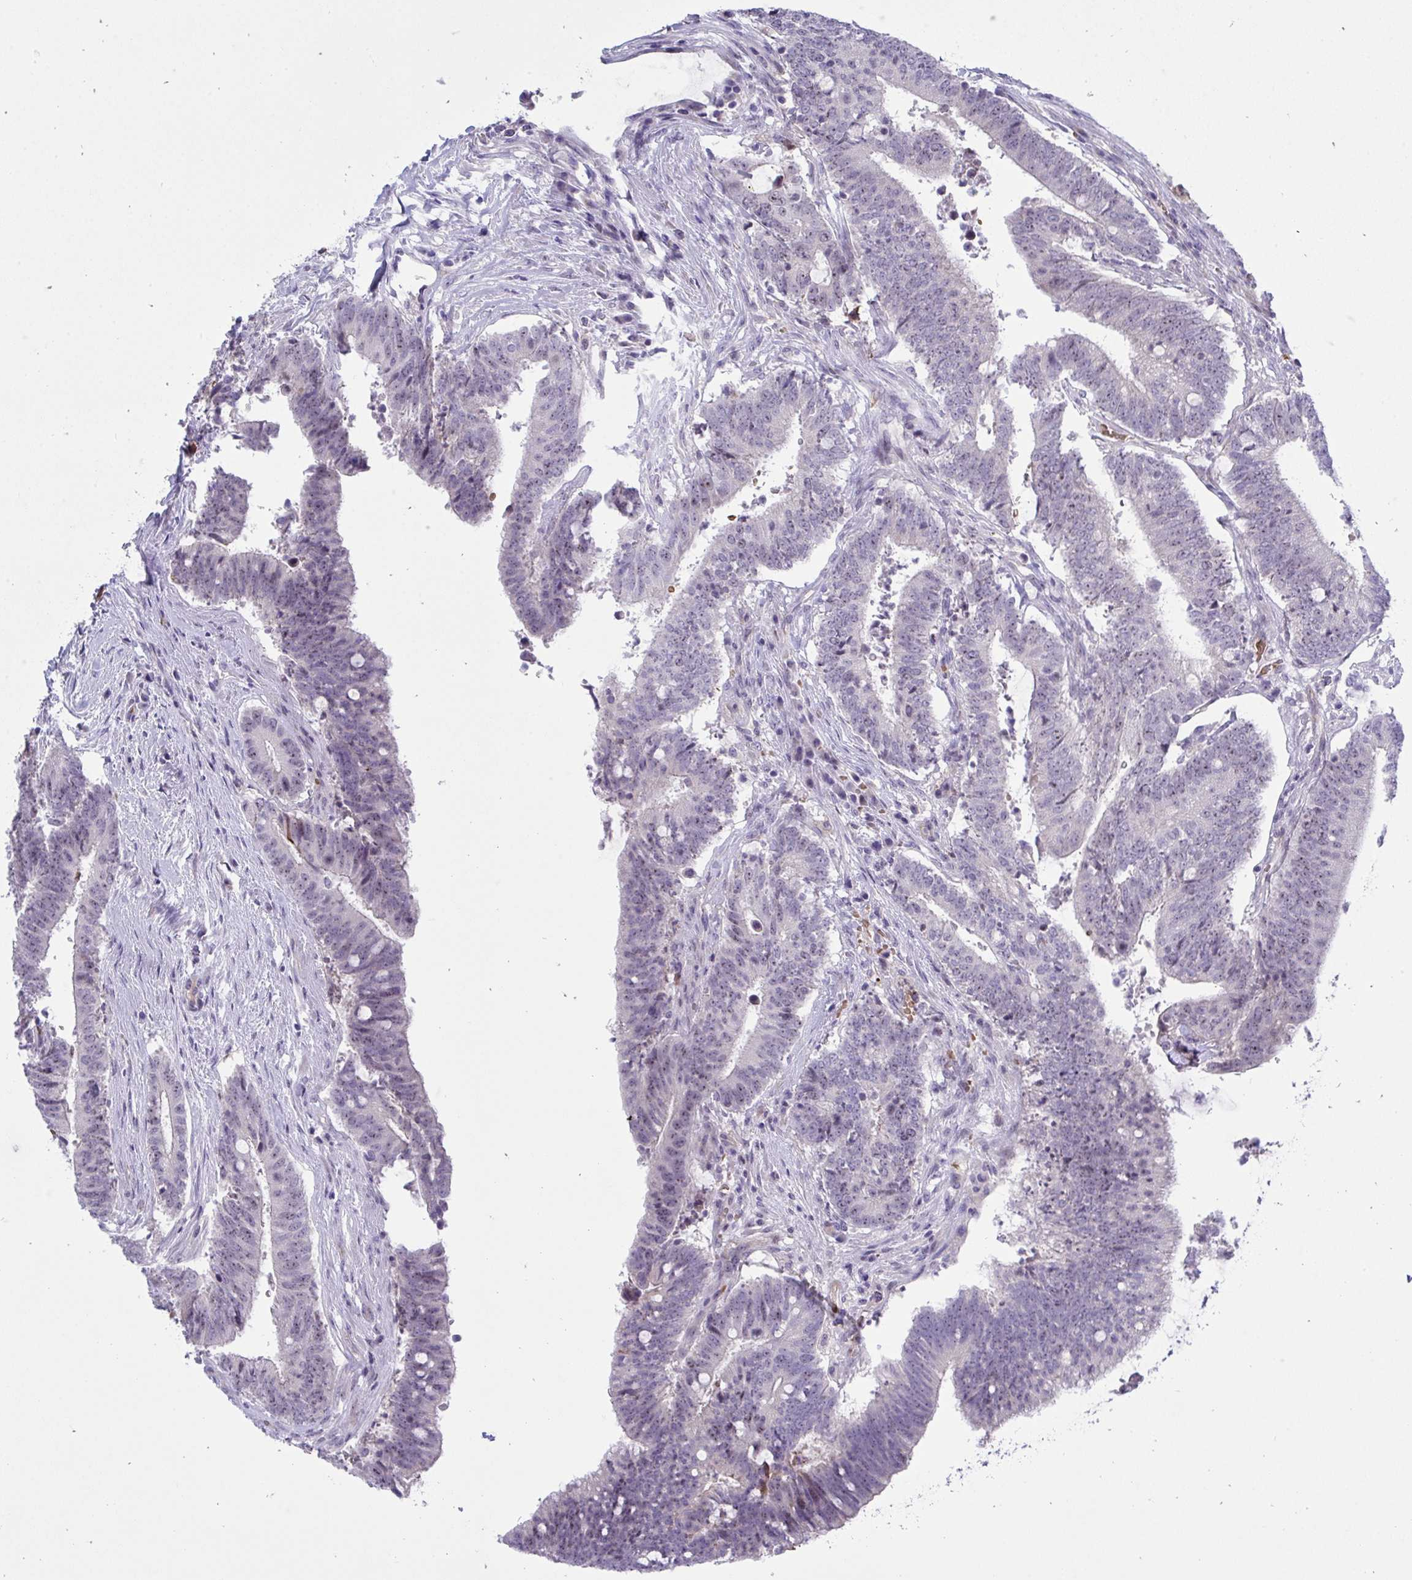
{"staining": {"intensity": "weak", "quantity": "25%-75%", "location": "nuclear"}, "tissue": "colorectal cancer", "cell_type": "Tumor cells", "image_type": "cancer", "snomed": [{"axis": "morphology", "description": "Adenocarcinoma, NOS"}, {"axis": "topography", "description": "Colon"}], "caption": "Weak nuclear protein staining is appreciated in about 25%-75% of tumor cells in colorectal cancer. (brown staining indicates protein expression, while blue staining denotes nuclei).", "gene": "CENPQ", "patient": {"sex": "female", "age": 43}}